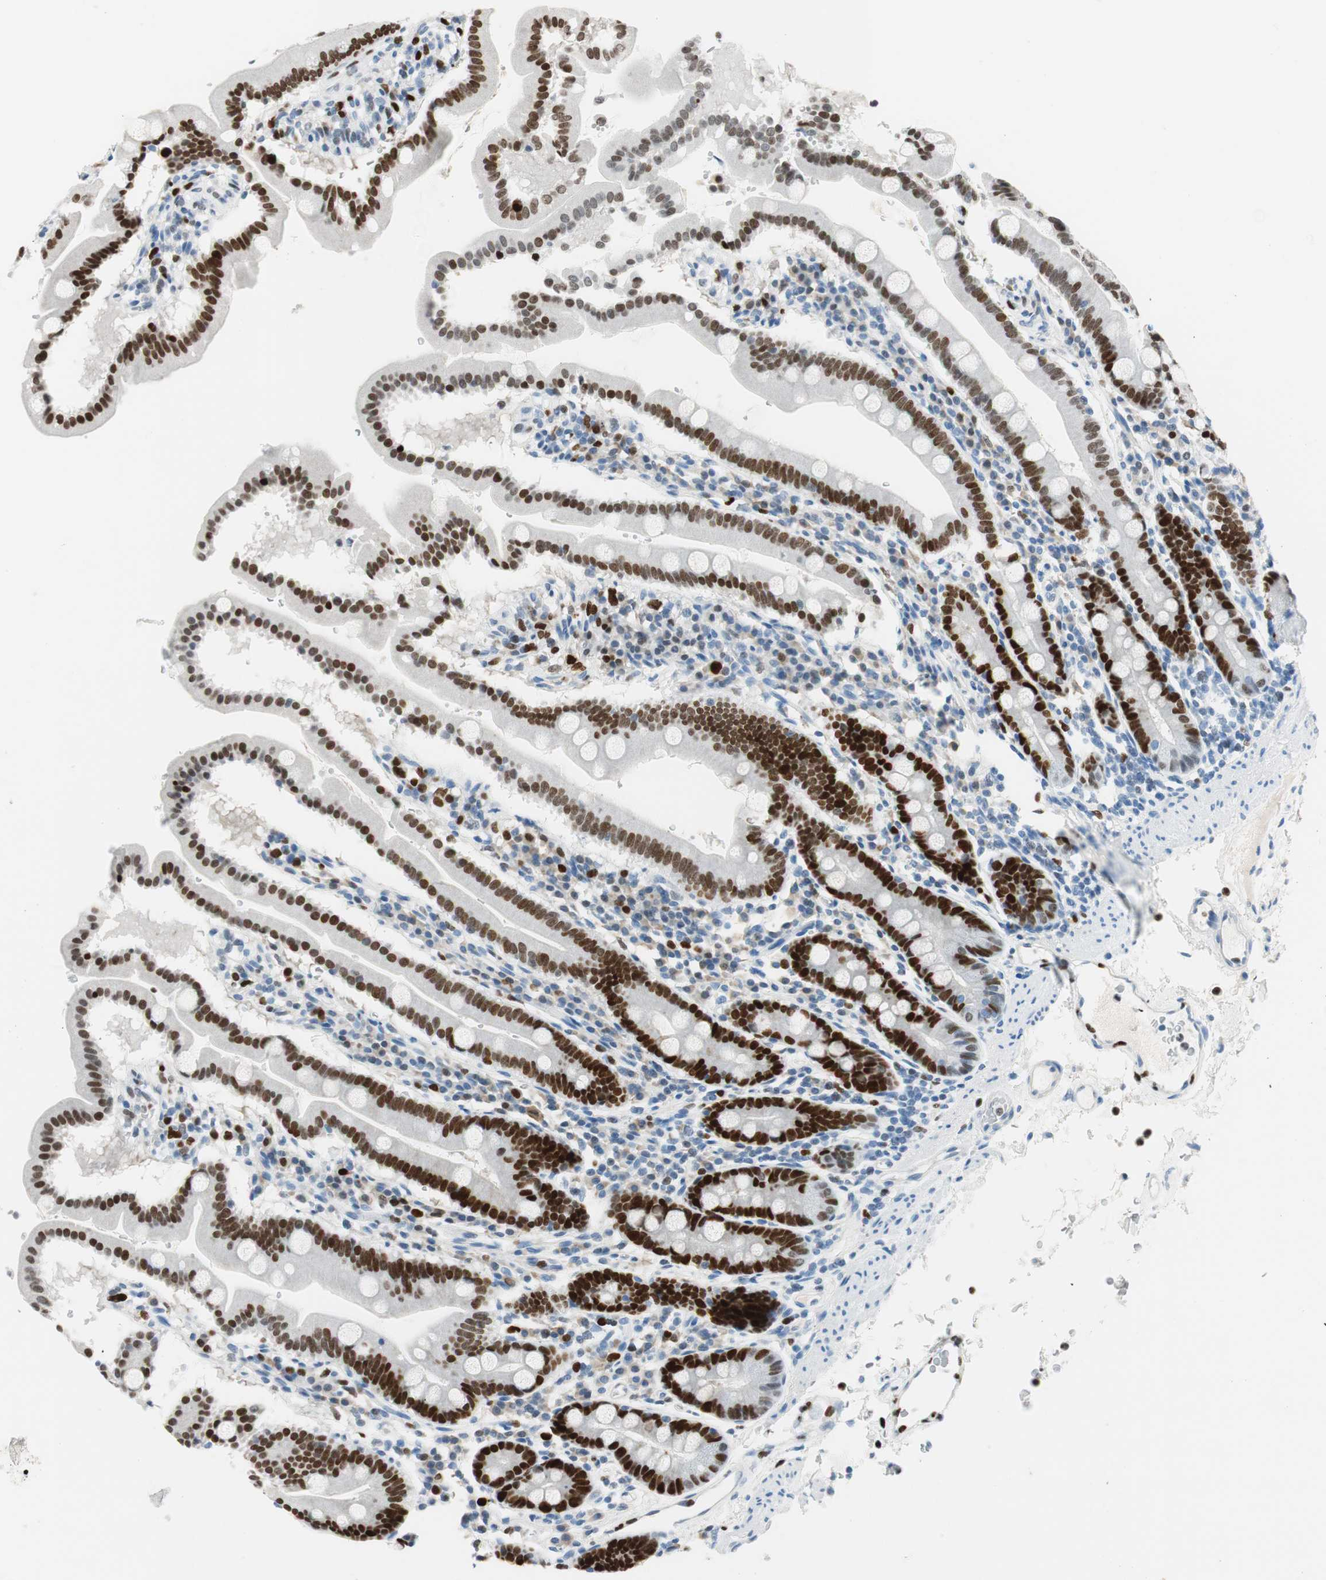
{"staining": {"intensity": "strong", "quantity": ">75%", "location": "nuclear"}, "tissue": "duodenum", "cell_type": "Glandular cells", "image_type": "normal", "snomed": [{"axis": "morphology", "description": "Normal tissue, NOS"}, {"axis": "topography", "description": "Duodenum"}], "caption": "High-magnification brightfield microscopy of unremarkable duodenum stained with DAB (brown) and counterstained with hematoxylin (blue). glandular cells exhibit strong nuclear expression is appreciated in approximately>75% of cells. (DAB (3,3'-diaminobenzidine) = brown stain, brightfield microscopy at high magnification).", "gene": "EZH2", "patient": {"sex": "male", "age": 50}}